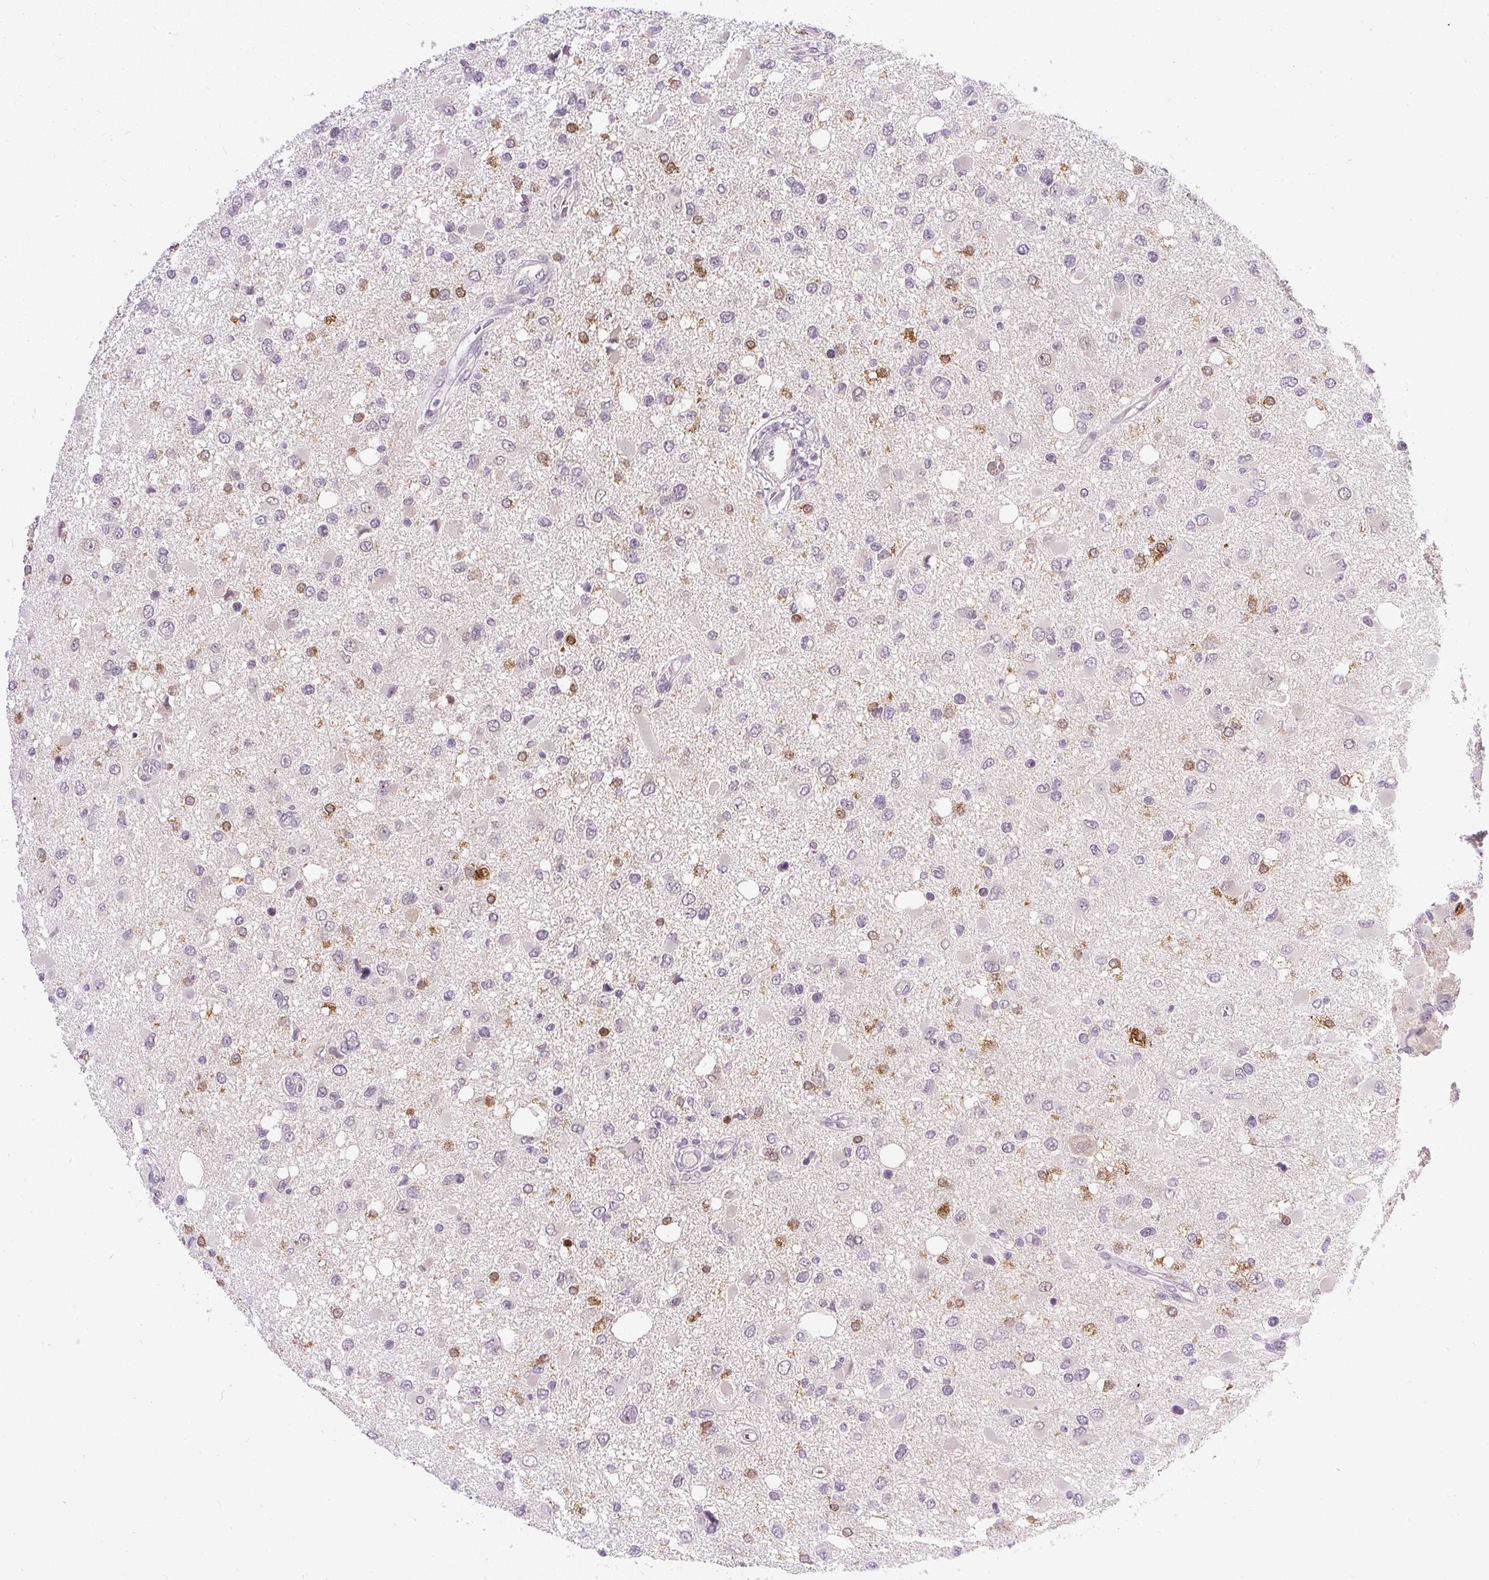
{"staining": {"intensity": "negative", "quantity": "none", "location": "none"}, "tissue": "glioma", "cell_type": "Tumor cells", "image_type": "cancer", "snomed": [{"axis": "morphology", "description": "Glioma, malignant, High grade"}, {"axis": "topography", "description": "Brain"}], "caption": "High magnification brightfield microscopy of high-grade glioma (malignant) stained with DAB (brown) and counterstained with hematoxylin (blue): tumor cells show no significant positivity.", "gene": "FAM117B", "patient": {"sex": "male", "age": 53}}